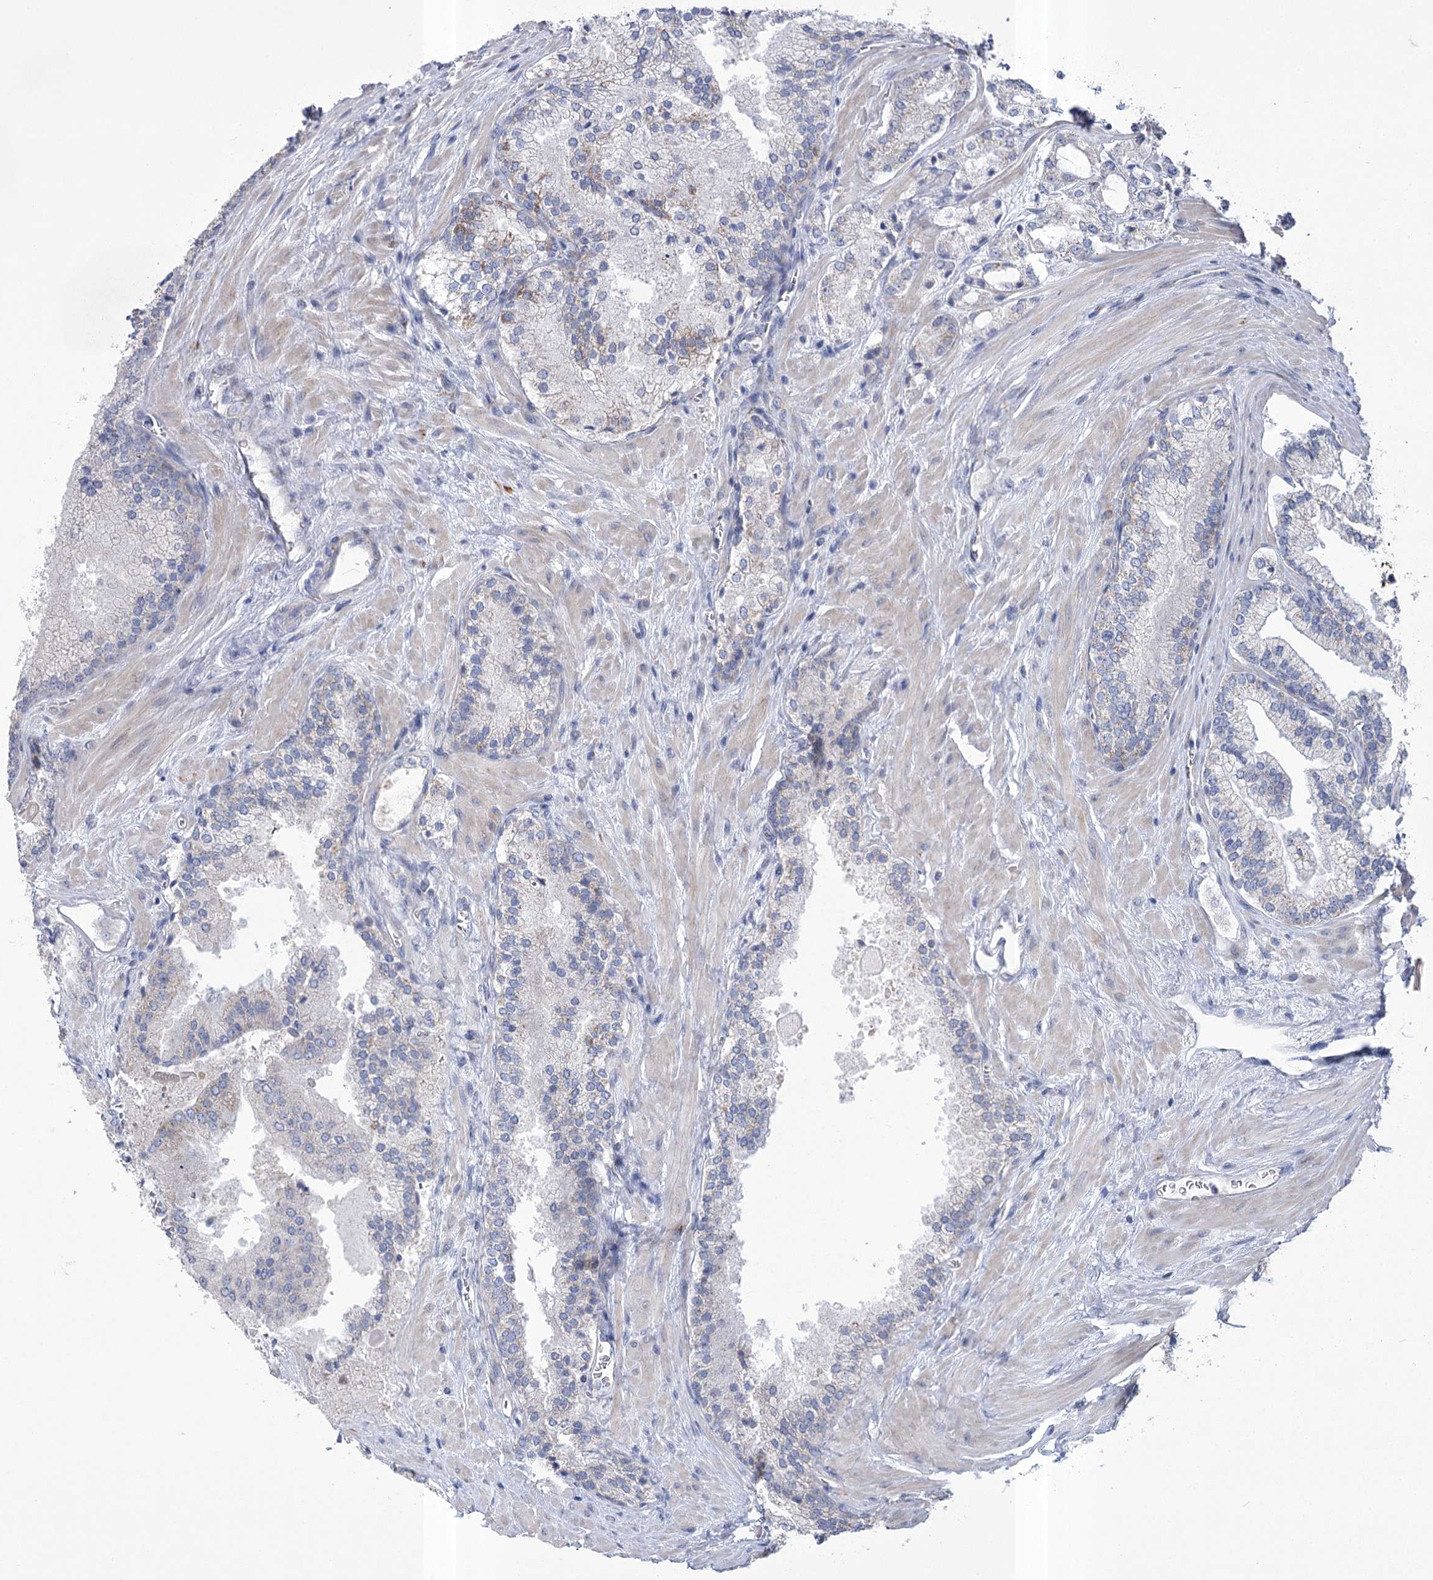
{"staining": {"intensity": "negative", "quantity": "none", "location": "none"}, "tissue": "prostate cancer", "cell_type": "Tumor cells", "image_type": "cancer", "snomed": [{"axis": "morphology", "description": "Adenocarcinoma, Low grade"}, {"axis": "topography", "description": "Prostate"}], "caption": "This is a photomicrograph of immunohistochemistry staining of prostate adenocarcinoma (low-grade), which shows no expression in tumor cells.", "gene": "PDHB", "patient": {"sex": "male", "age": 74}}